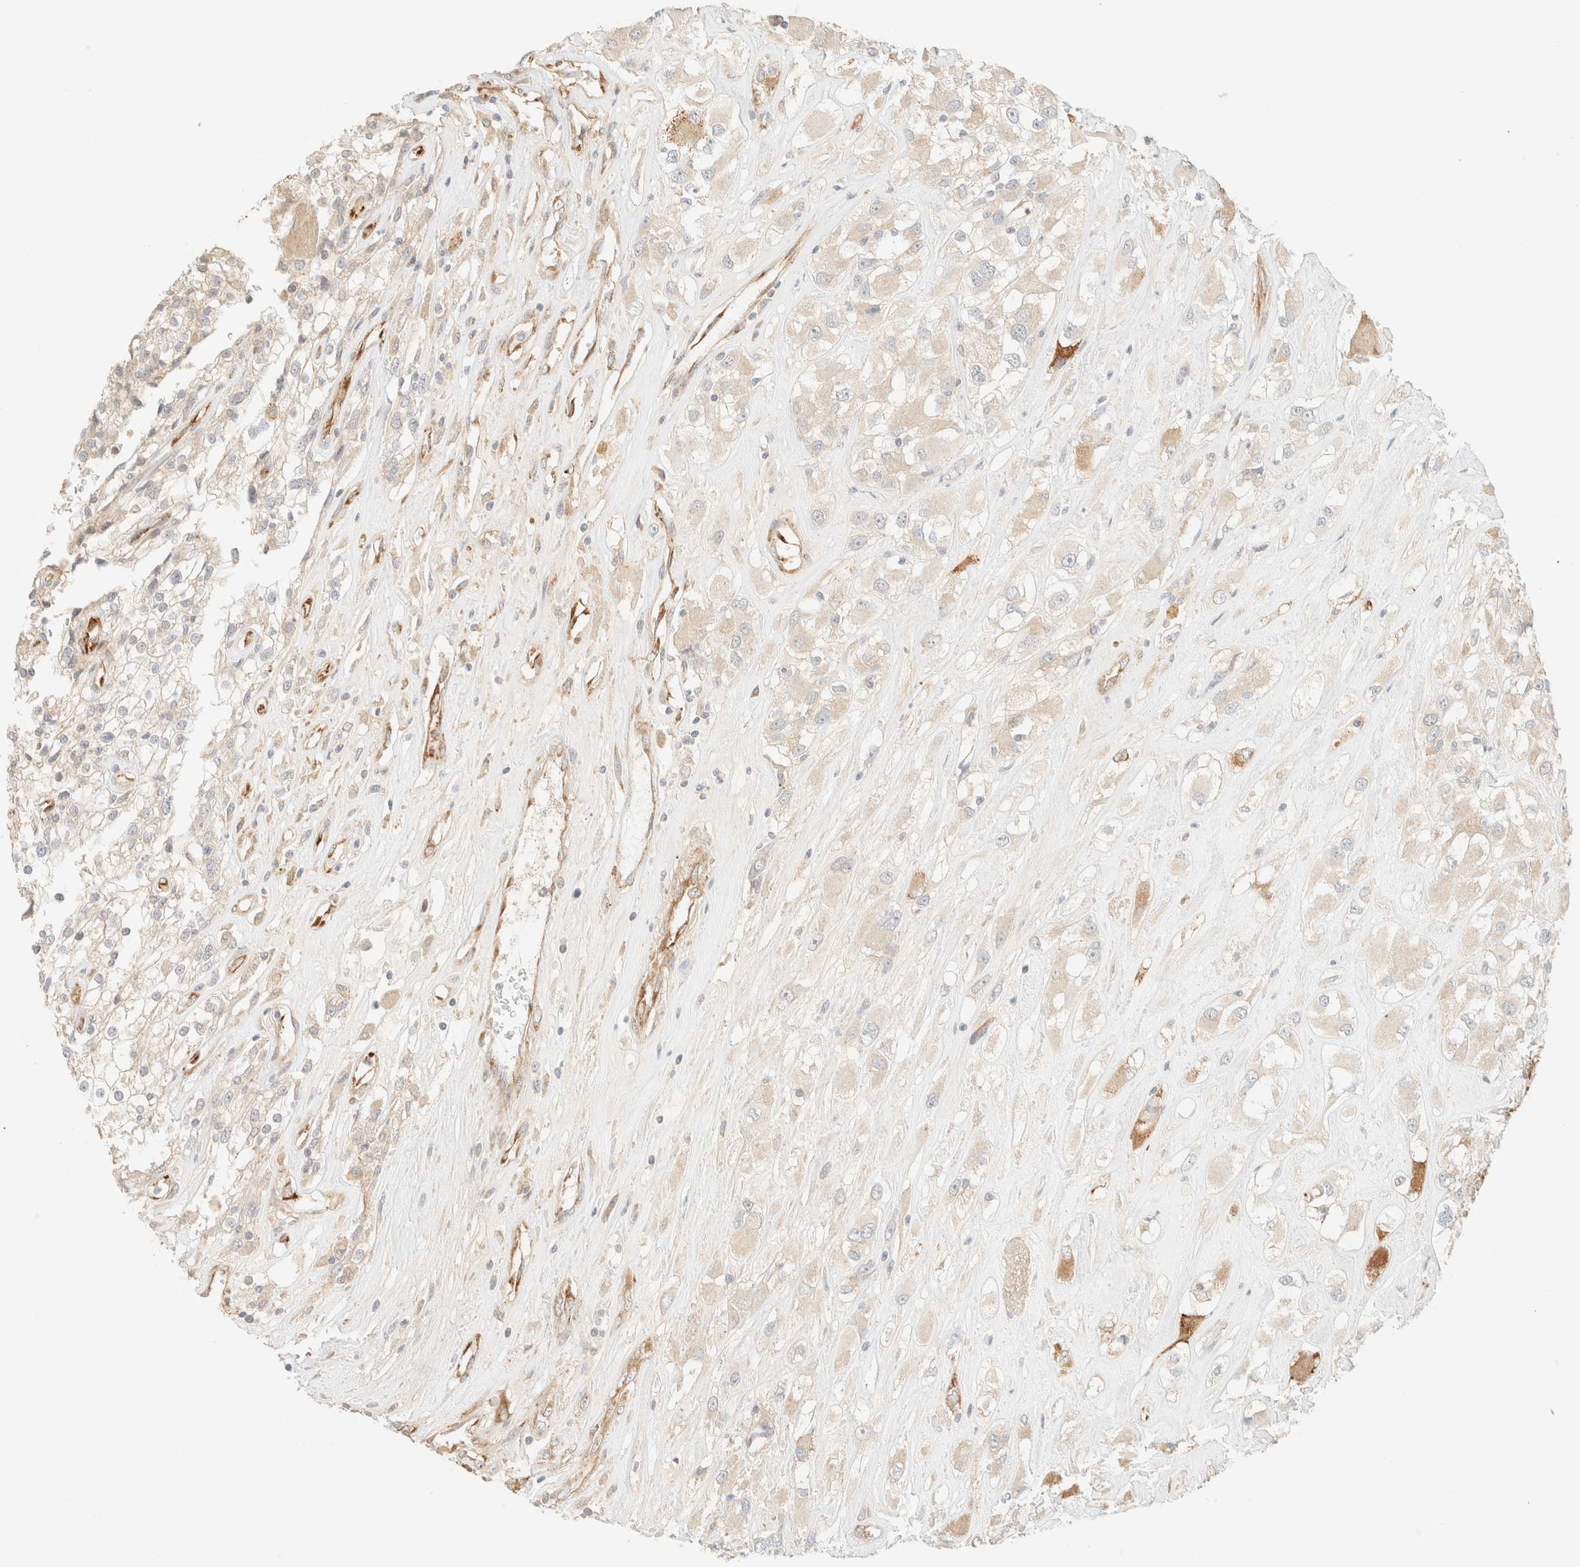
{"staining": {"intensity": "negative", "quantity": "none", "location": "none"}, "tissue": "renal cancer", "cell_type": "Tumor cells", "image_type": "cancer", "snomed": [{"axis": "morphology", "description": "Adenocarcinoma, NOS"}, {"axis": "topography", "description": "Kidney"}], "caption": "DAB immunohistochemical staining of human renal adenocarcinoma demonstrates no significant staining in tumor cells.", "gene": "SPARCL1", "patient": {"sex": "female", "age": 52}}